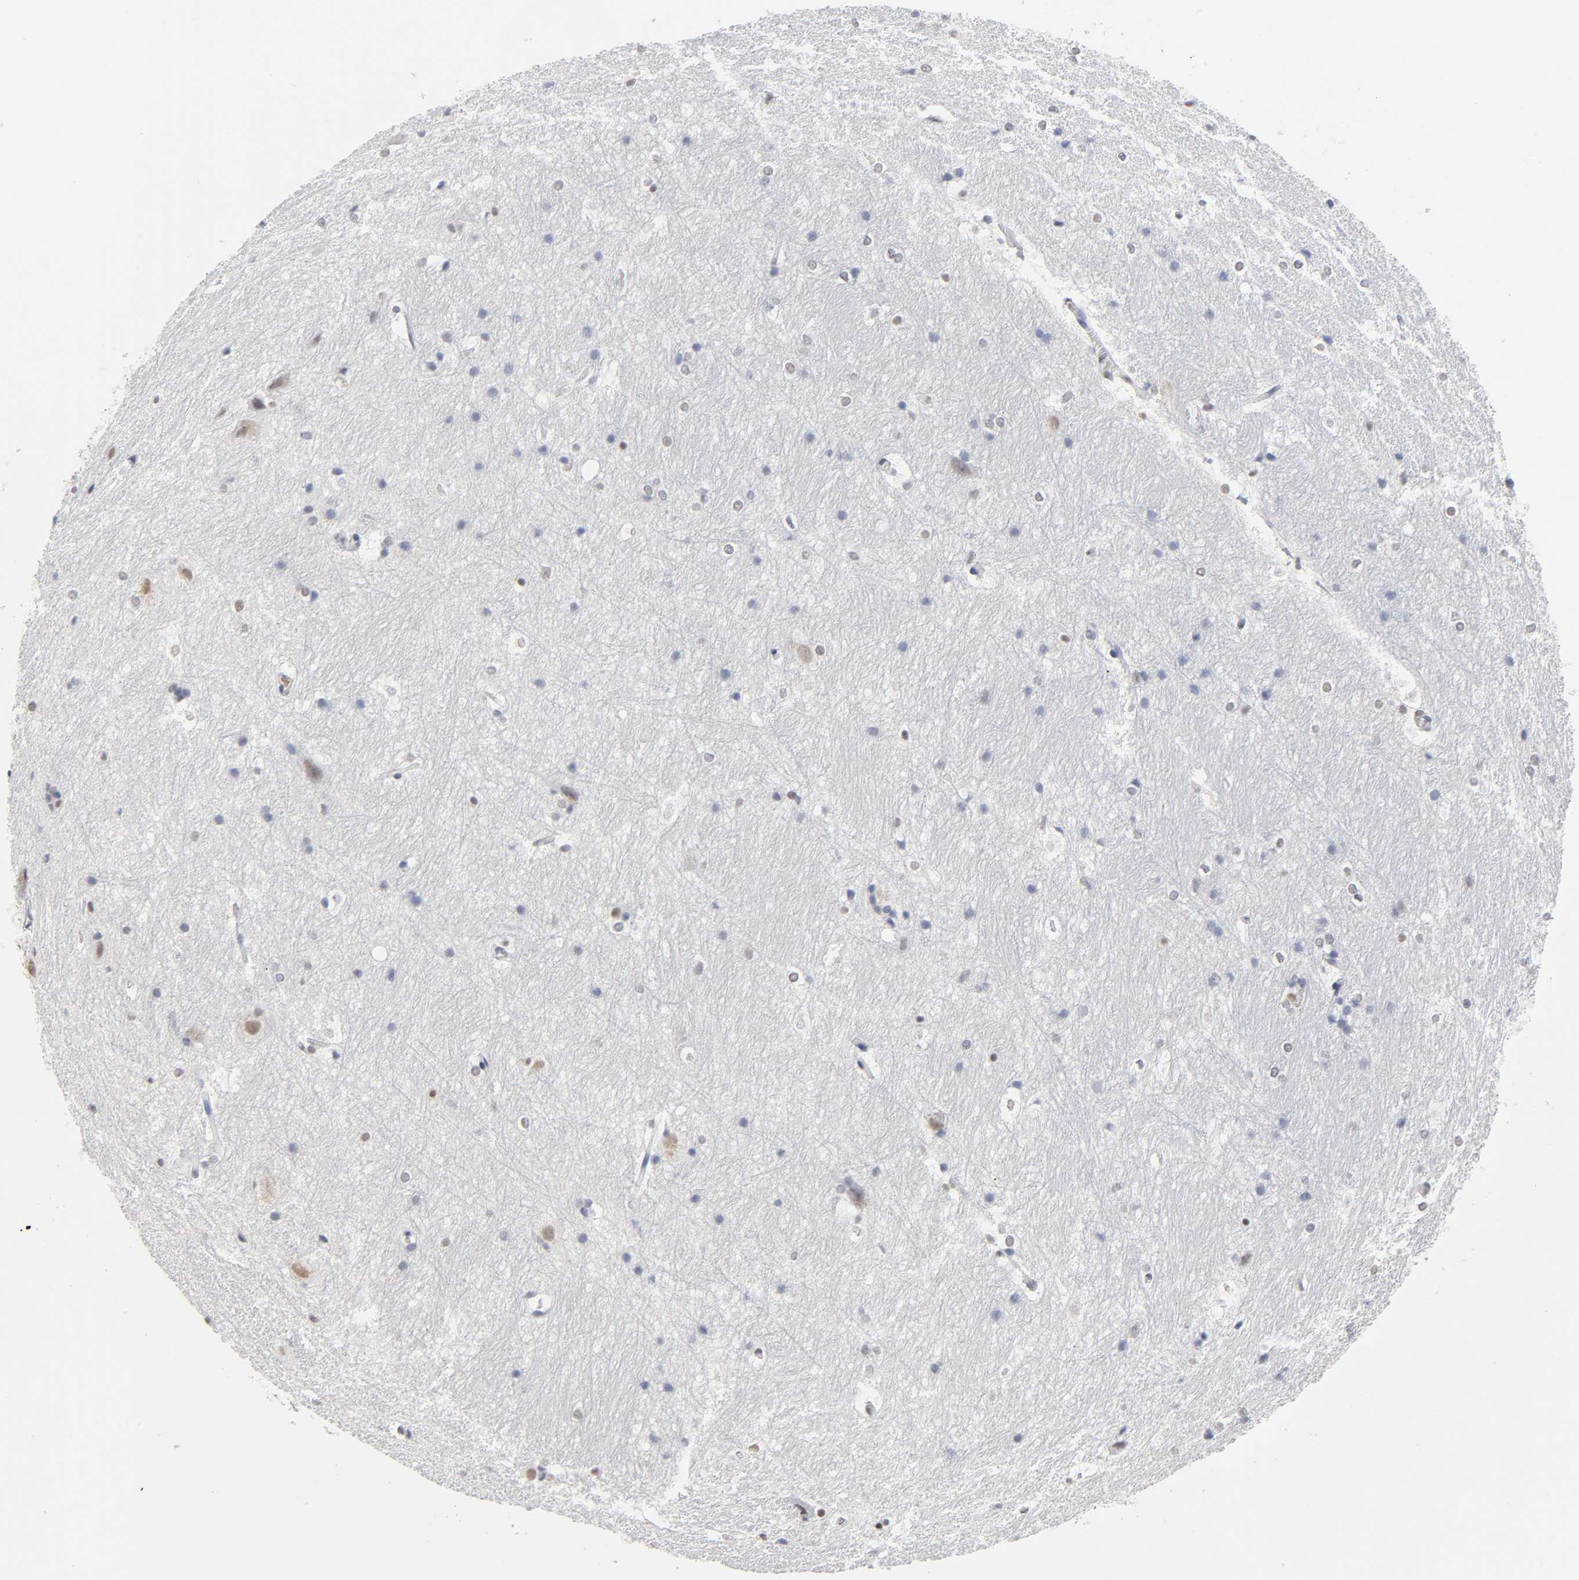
{"staining": {"intensity": "weak", "quantity": "<25%", "location": "cytoplasmic/membranous,nuclear"}, "tissue": "hippocampus", "cell_type": "Glial cells", "image_type": "normal", "snomed": [{"axis": "morphology", "description": "Normal tissue, NOS"}, {"axis": "topography", "description": "Hippocampus"}], "caption": "DAB immunohistochemical staining of normal hippocampus demonstrates no significant staining in glial cells. The staining is performed using DAB (3,3'-diaminobenzidine) brown chromogen with nuclei counter-stained in using hematoxylin.", "gene": "CRABP2", "patient": {"sex": "female", "age": 19}}